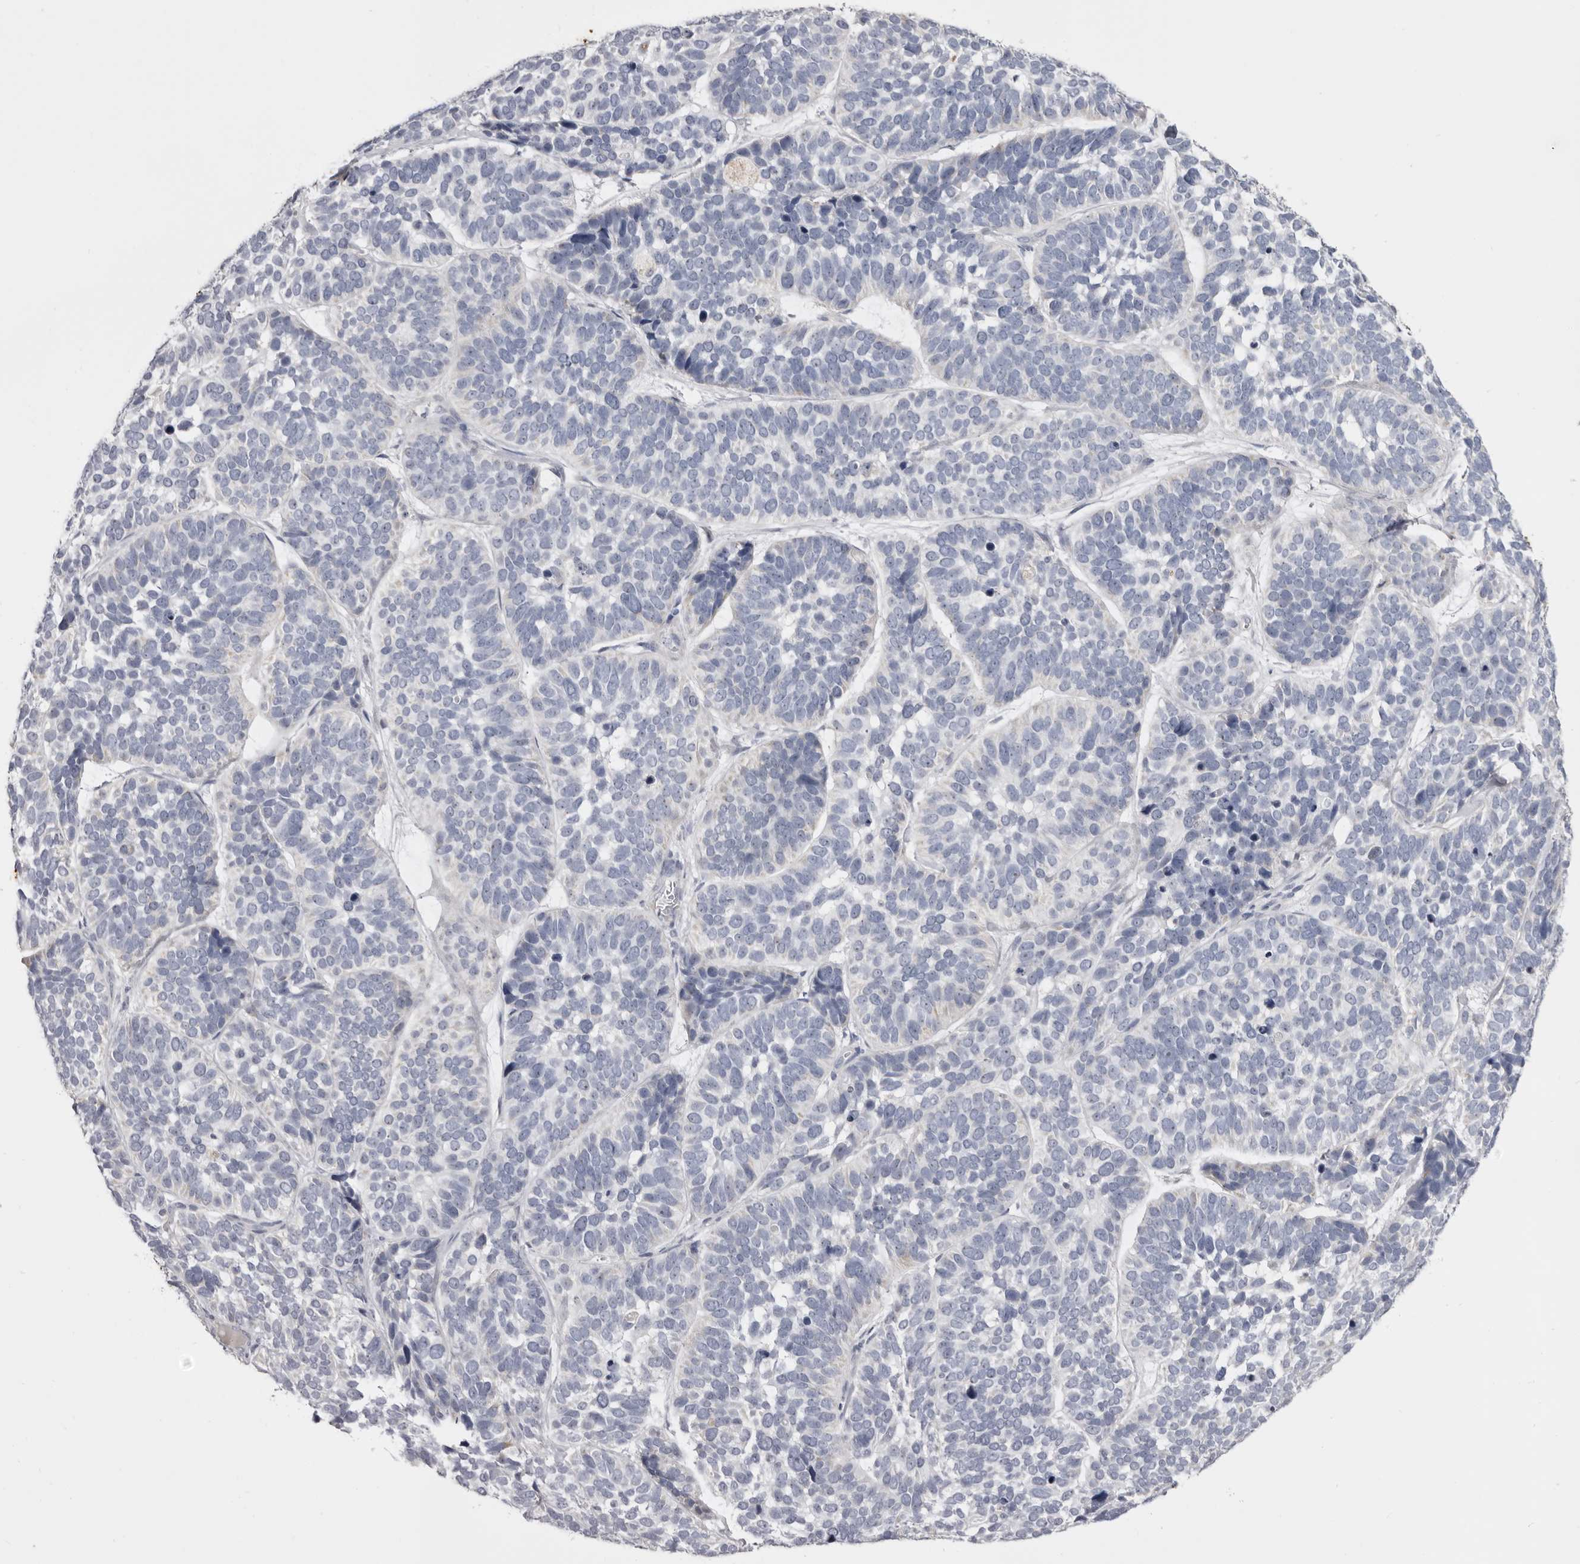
{"staining": {"intensity": "negative", "quantity": "none", "location": "none"}, "tissue": "skin cancer", "cell_type": "Tumor cells", "image_type": "cancer", "snomed": [{"axis": "morphology", "description": "Basal cell carcinoma"}, {"axis": "topography", "description": "Skin"}], "caption": "An IHC photomicrograph of skin cancer is shown. There is no staining in tumor cells of skin cancer. Brightfield microscopy of immunohistochemistry stained with DAB (3,3'-diaminobenzidine) (brown) and hematoxylin (blue), captured at high magnification.", "gene": "CASQ1", "patient": {"sex": "male", "age": 62}}